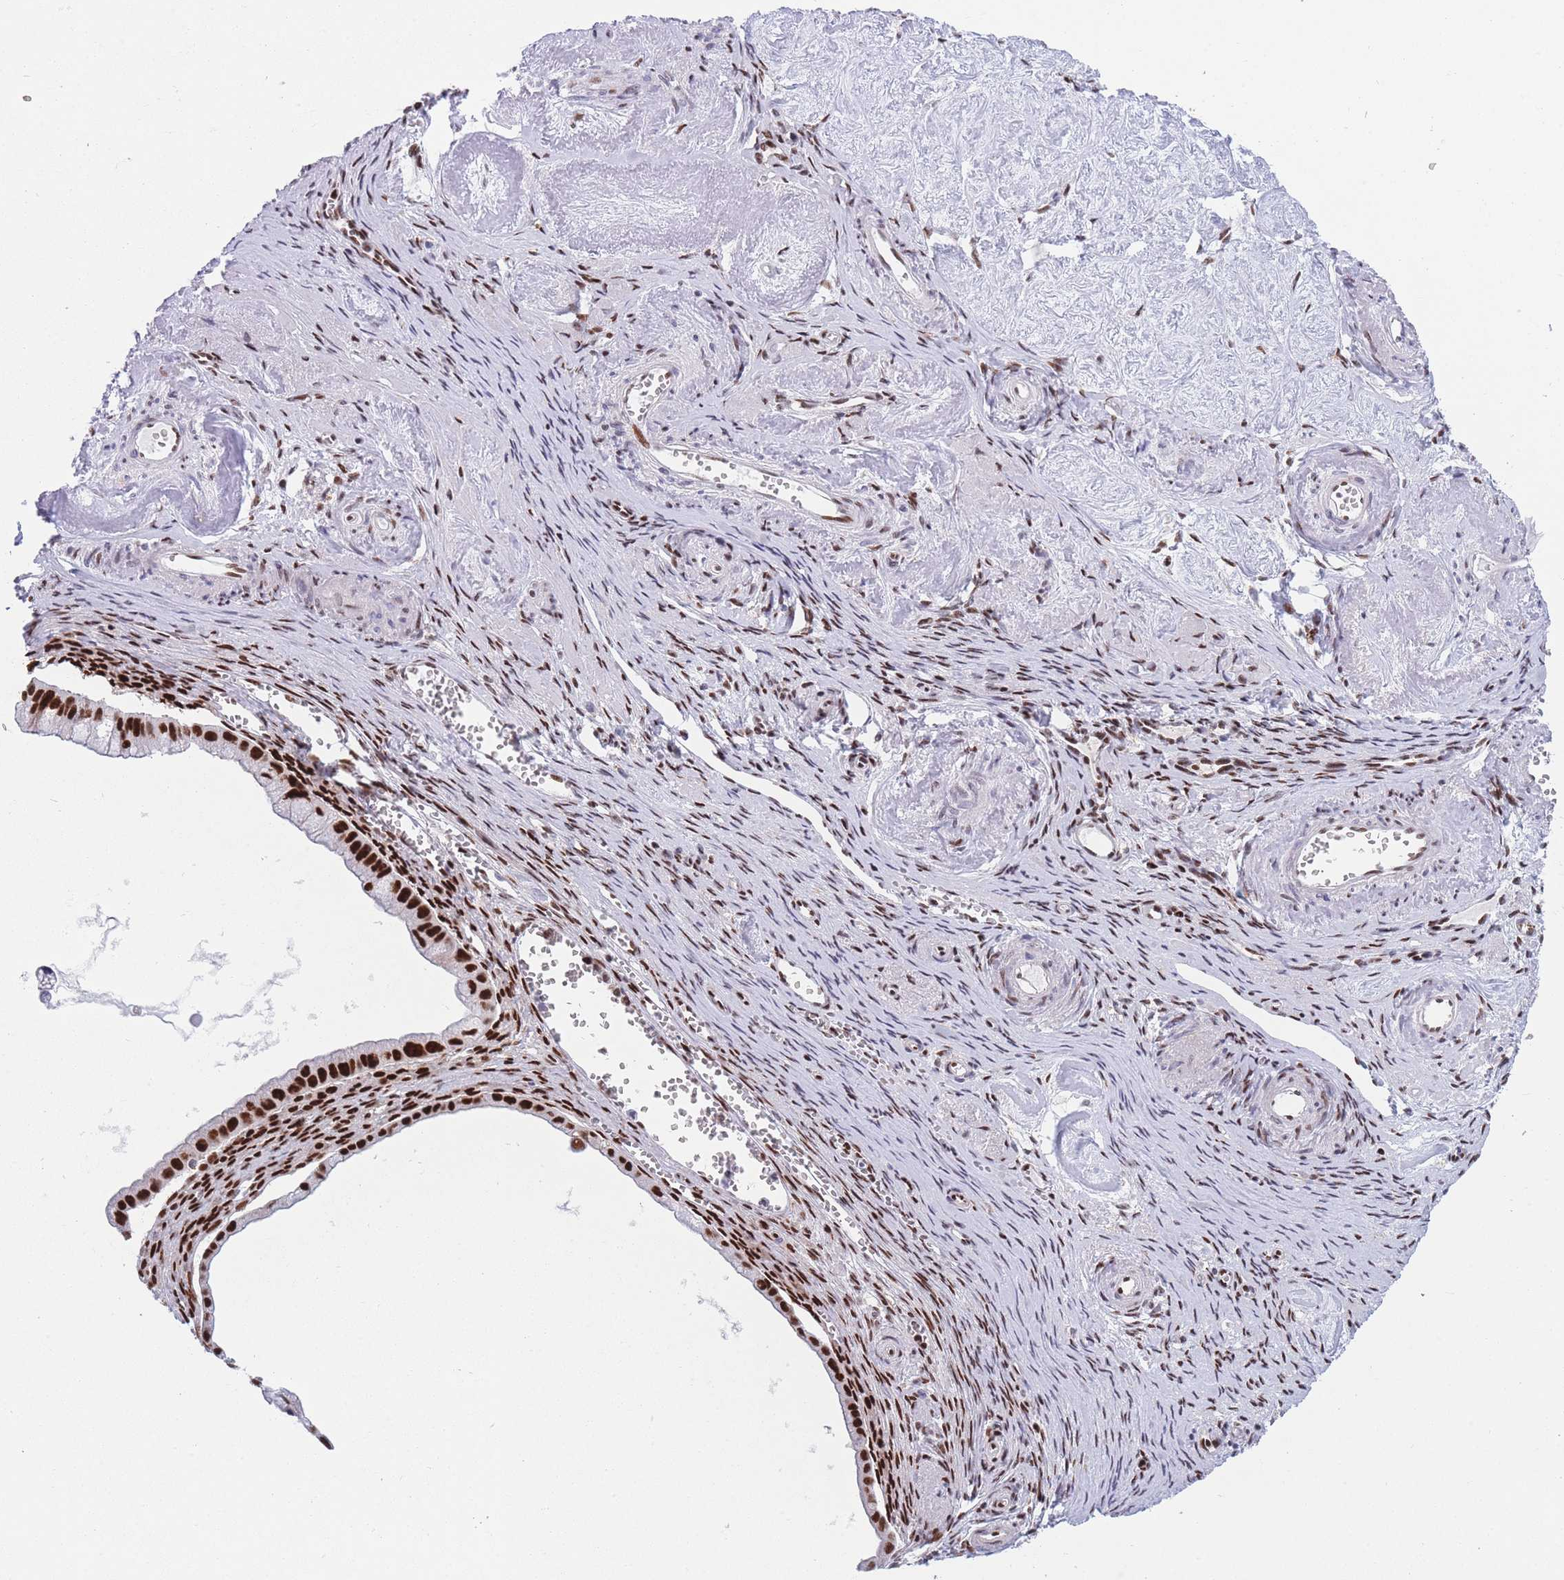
{"staining": {"intensity": "strong", "quantity": ">75%", "location": "nuclear"}, "tissue": "ovarian cancer", "cell_type": "Tumor cells", "image_type": "cancer", "snomed": [{"axis": "morphology", "description": "Cystadenocarcinoma, mucinous, NOS"}, {"axis": "topography", "description": "Ovary"}], "caption": "Brown immunohistochemical staining in human ovarian cancer (mucinous cystadenocarcinoma) exhibits strong nuclear positivity in about >75% of tumor cells. (DAB IHC with brightfield microscopy, high magnification).", "gene": "DNAJC3", "patient": {"sex": "female", "age": 59}}